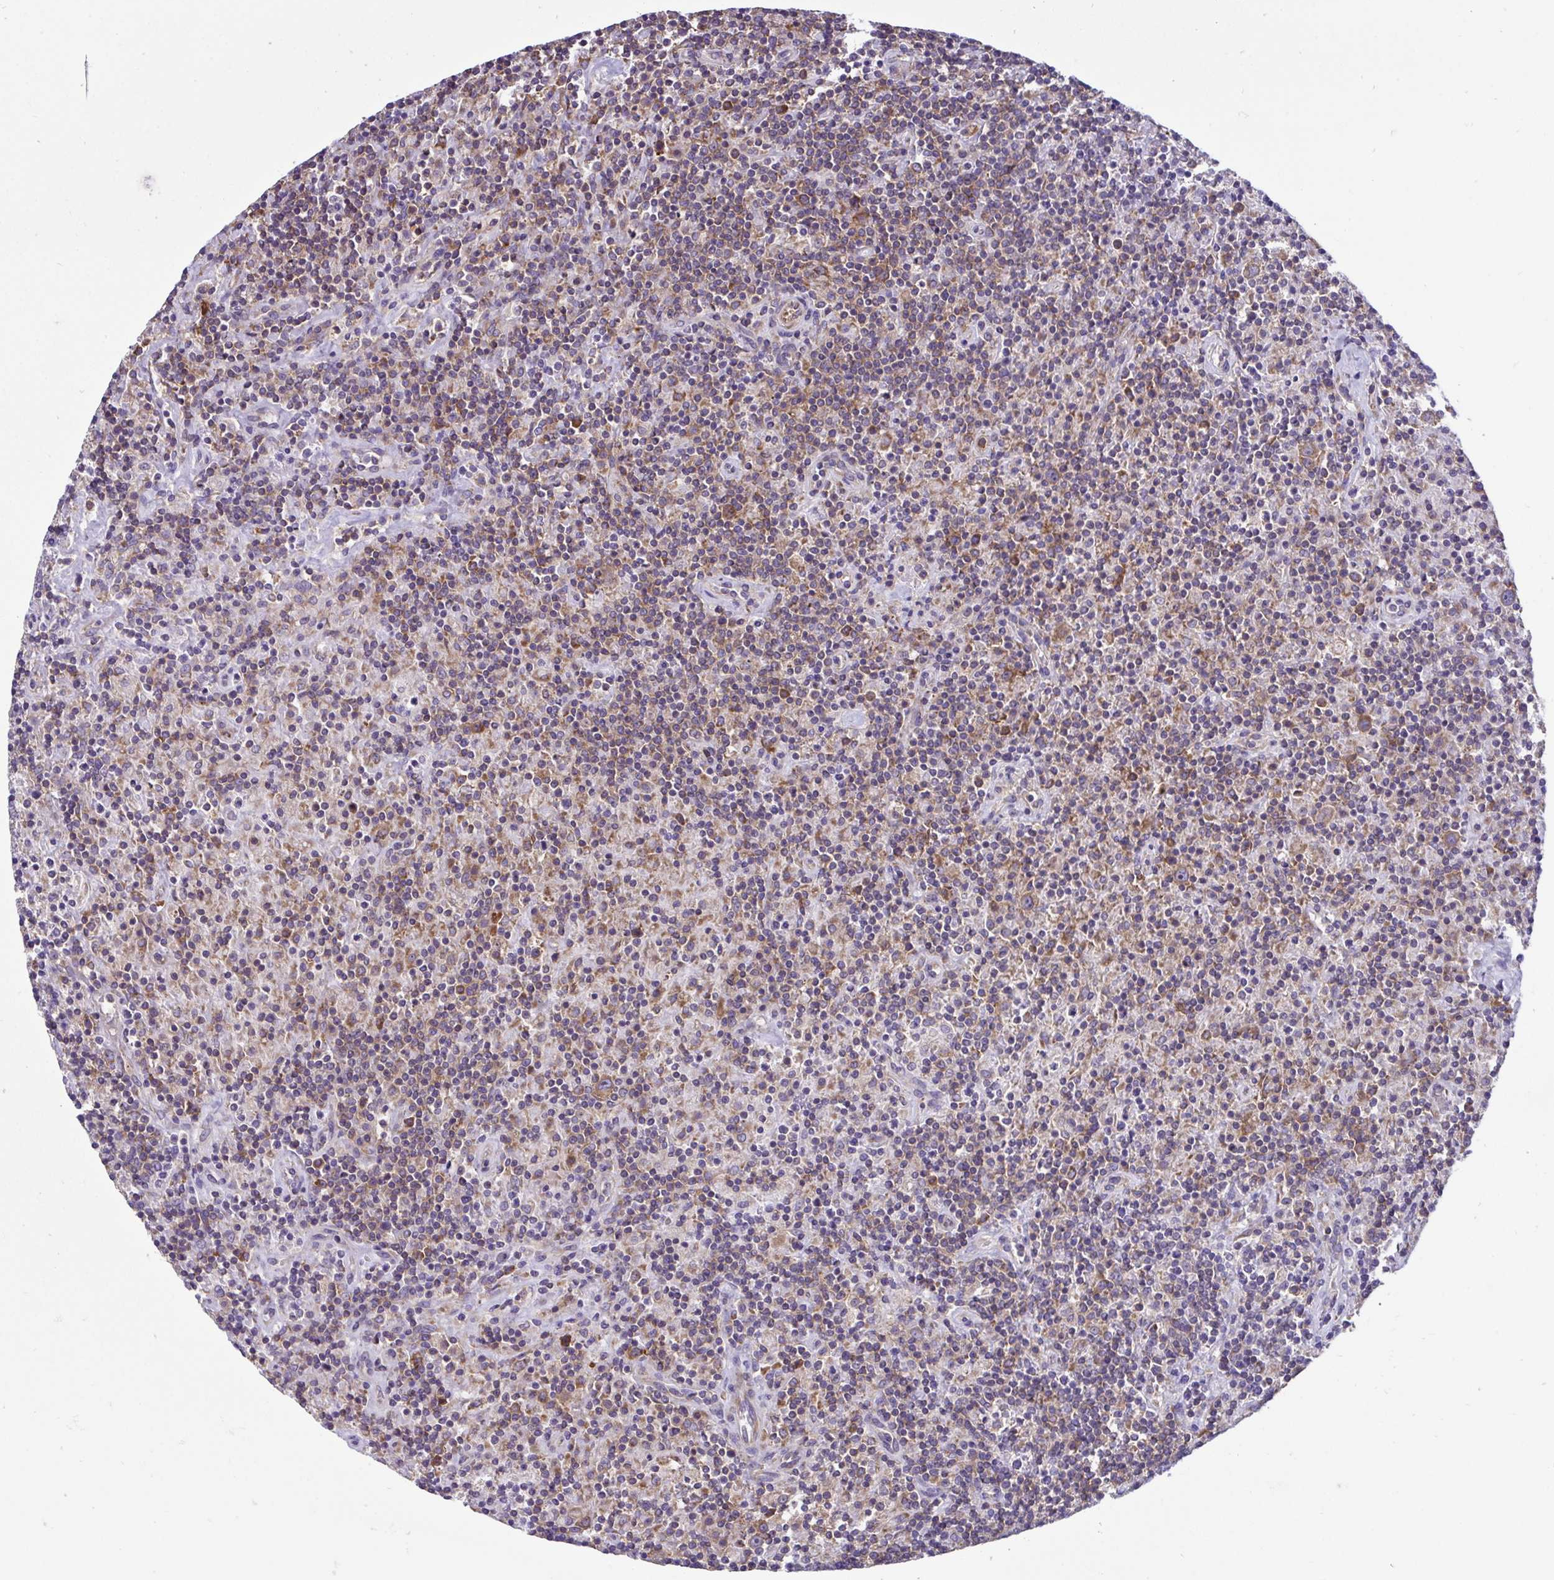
{"staining": {"intensity": "moderate", "quantity": ">75%", "location": "cytoplasmic/membranous"}, "tissue": "lymphoma", "cell_type": "Tumor cells", "image_type": "cancer", "snomed": [{"axis": "morphology", "description": "Hodgkin's disease, NOS"}, {"axis": "topography", "description": "Lymph node"}], "caption": "A high-resolution histopathology image shows IHC staining of Hodgkin's disease, which exhibits moderate cytoplasmic/membranous positivity in approximately >75% of tumor cells. (IHC, brightfield microscopy, high magnification).", "gene": "RPL7", "patient": {"sex": "male", "age": 70}}